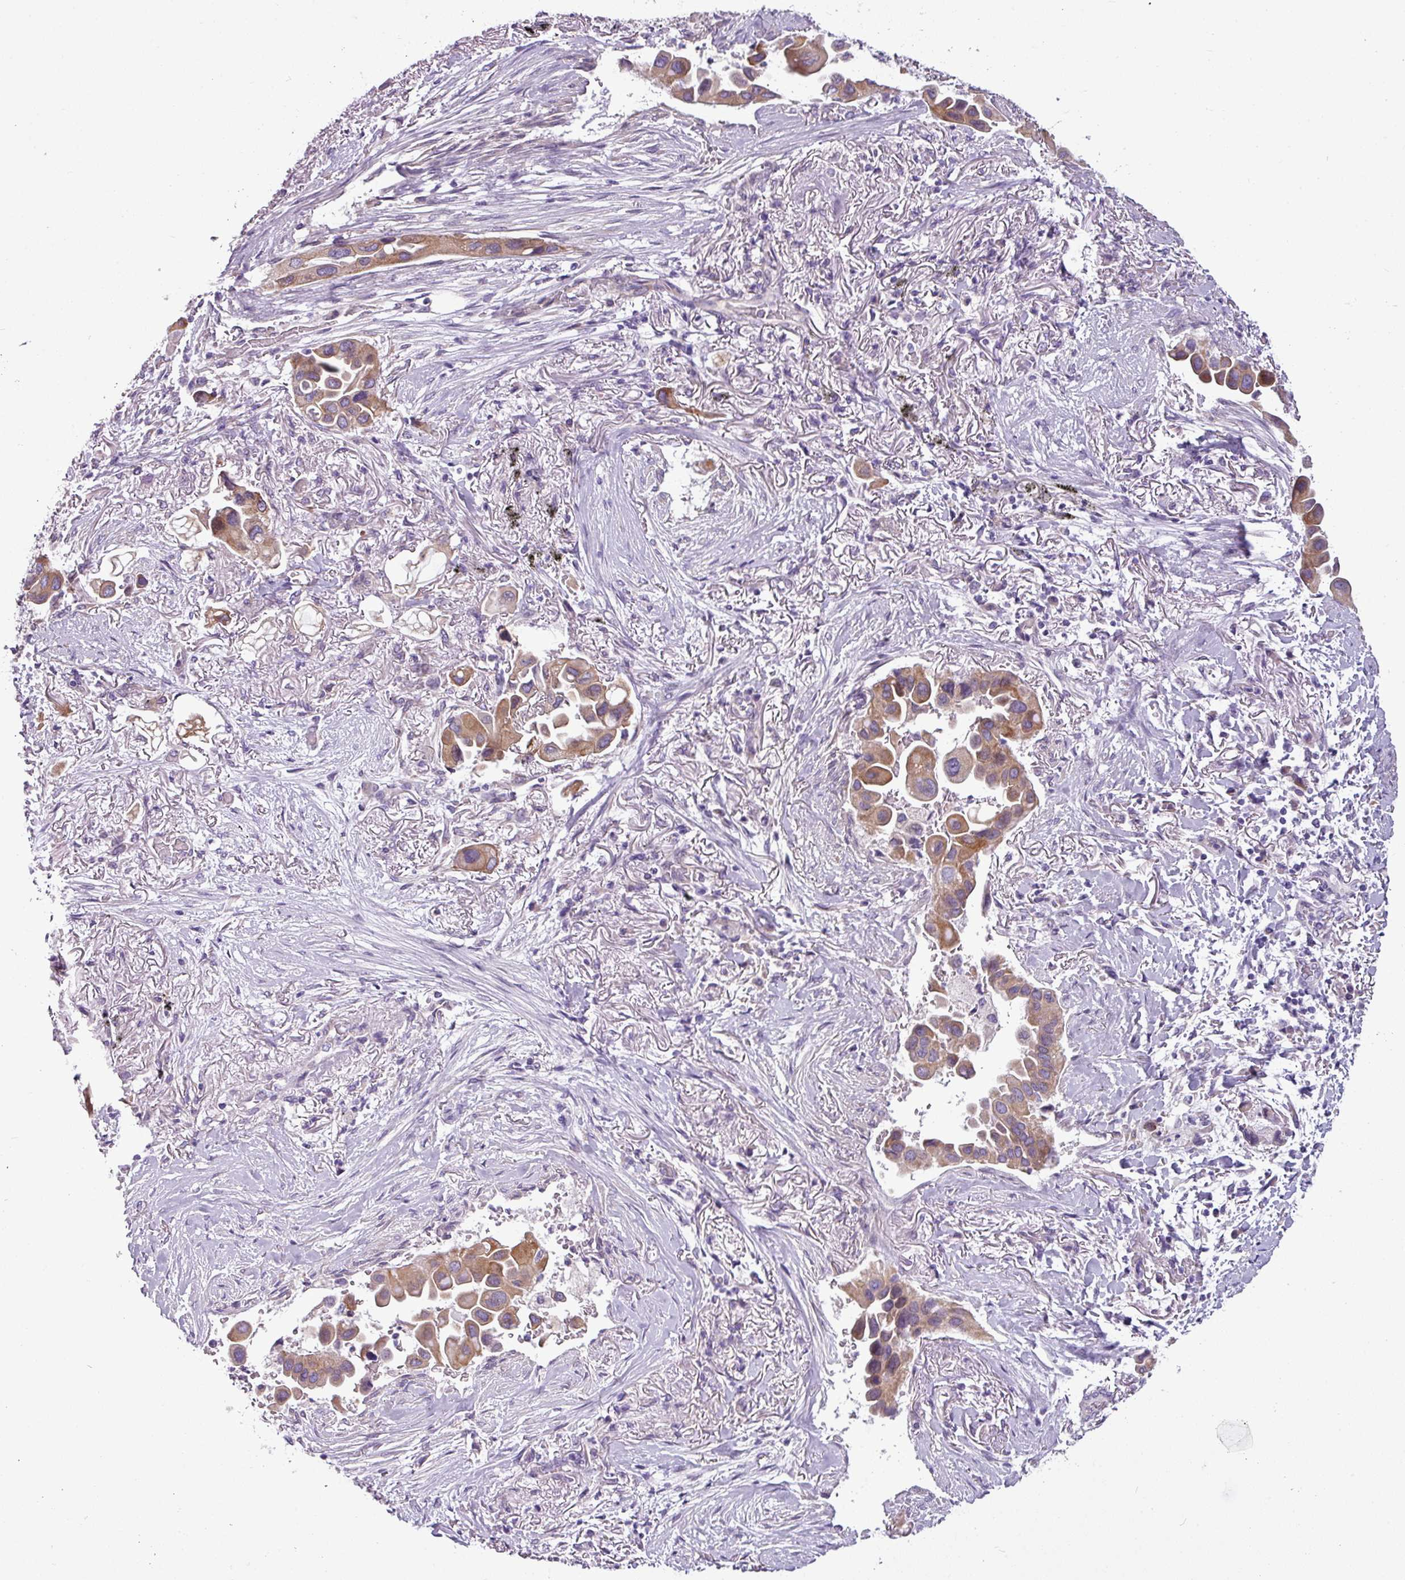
{"staining": {"intensity": "moderate", "quantity": ">75%", "location": "cytoplasmic/membranous"}, "tissue": "lung cancer", "cell_type": "Tumor cells", "image_type": "cancer", "snomed": [{"axis": "morphology", "description": "Adenocarcinoma, NOS"}, {"axis": "topography", "description": "Lung"}], "caption": "A micrograph of human adenocarcinoma (lung) stained for a protein reveals moderate cytoplasmic/membranous brown staining in tumor cells. (brown staining indicates protein expression, while blue staining denotes nuclei).", "gene": "TOR1AIP2", "patient": {"sex": "female", "age": 76}}